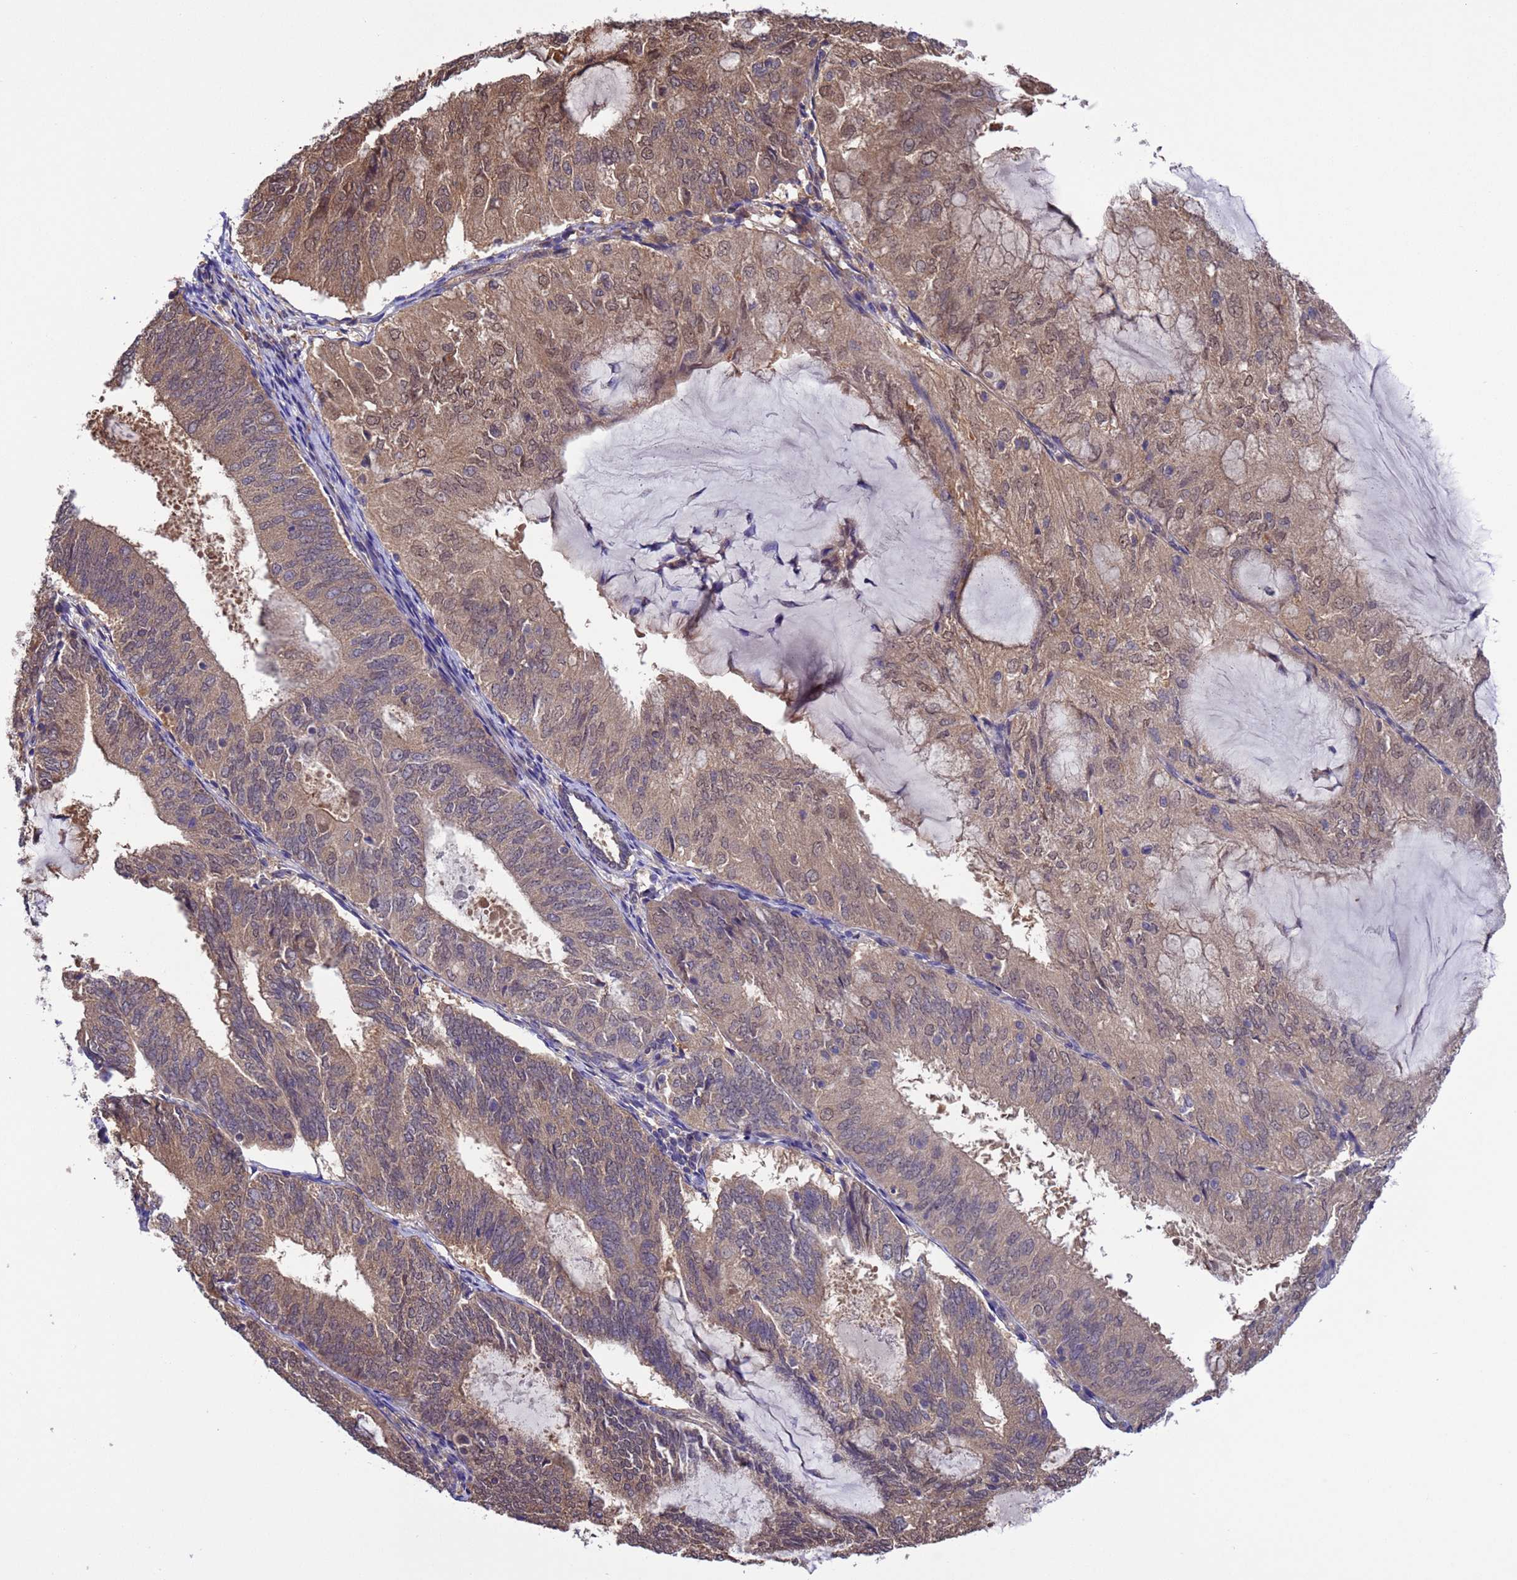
{"staining": {"intensity": "weak", "quantity": ">75%", "location": "cytoplasmic/membranous,nuclear"}, "tissue": "endometrial cancer", "cell_type": "Tumor cells", "image_type": "cancer", "snomed": [{"axis": "morphology", "description": "Adenocarcinoma, NOS"}, {"axis": "topography", "description": "Endometrium"}], "caption": "This histopathology image reveals immunohistochemistry (IHC) staining of human endometrial cancer, with low weak cytoplasmic/membranous and nuclear positivity in about >75% of tumor cells.", "gene": "ZFP69B", "patient": {"sex": "female", "age": 81}}